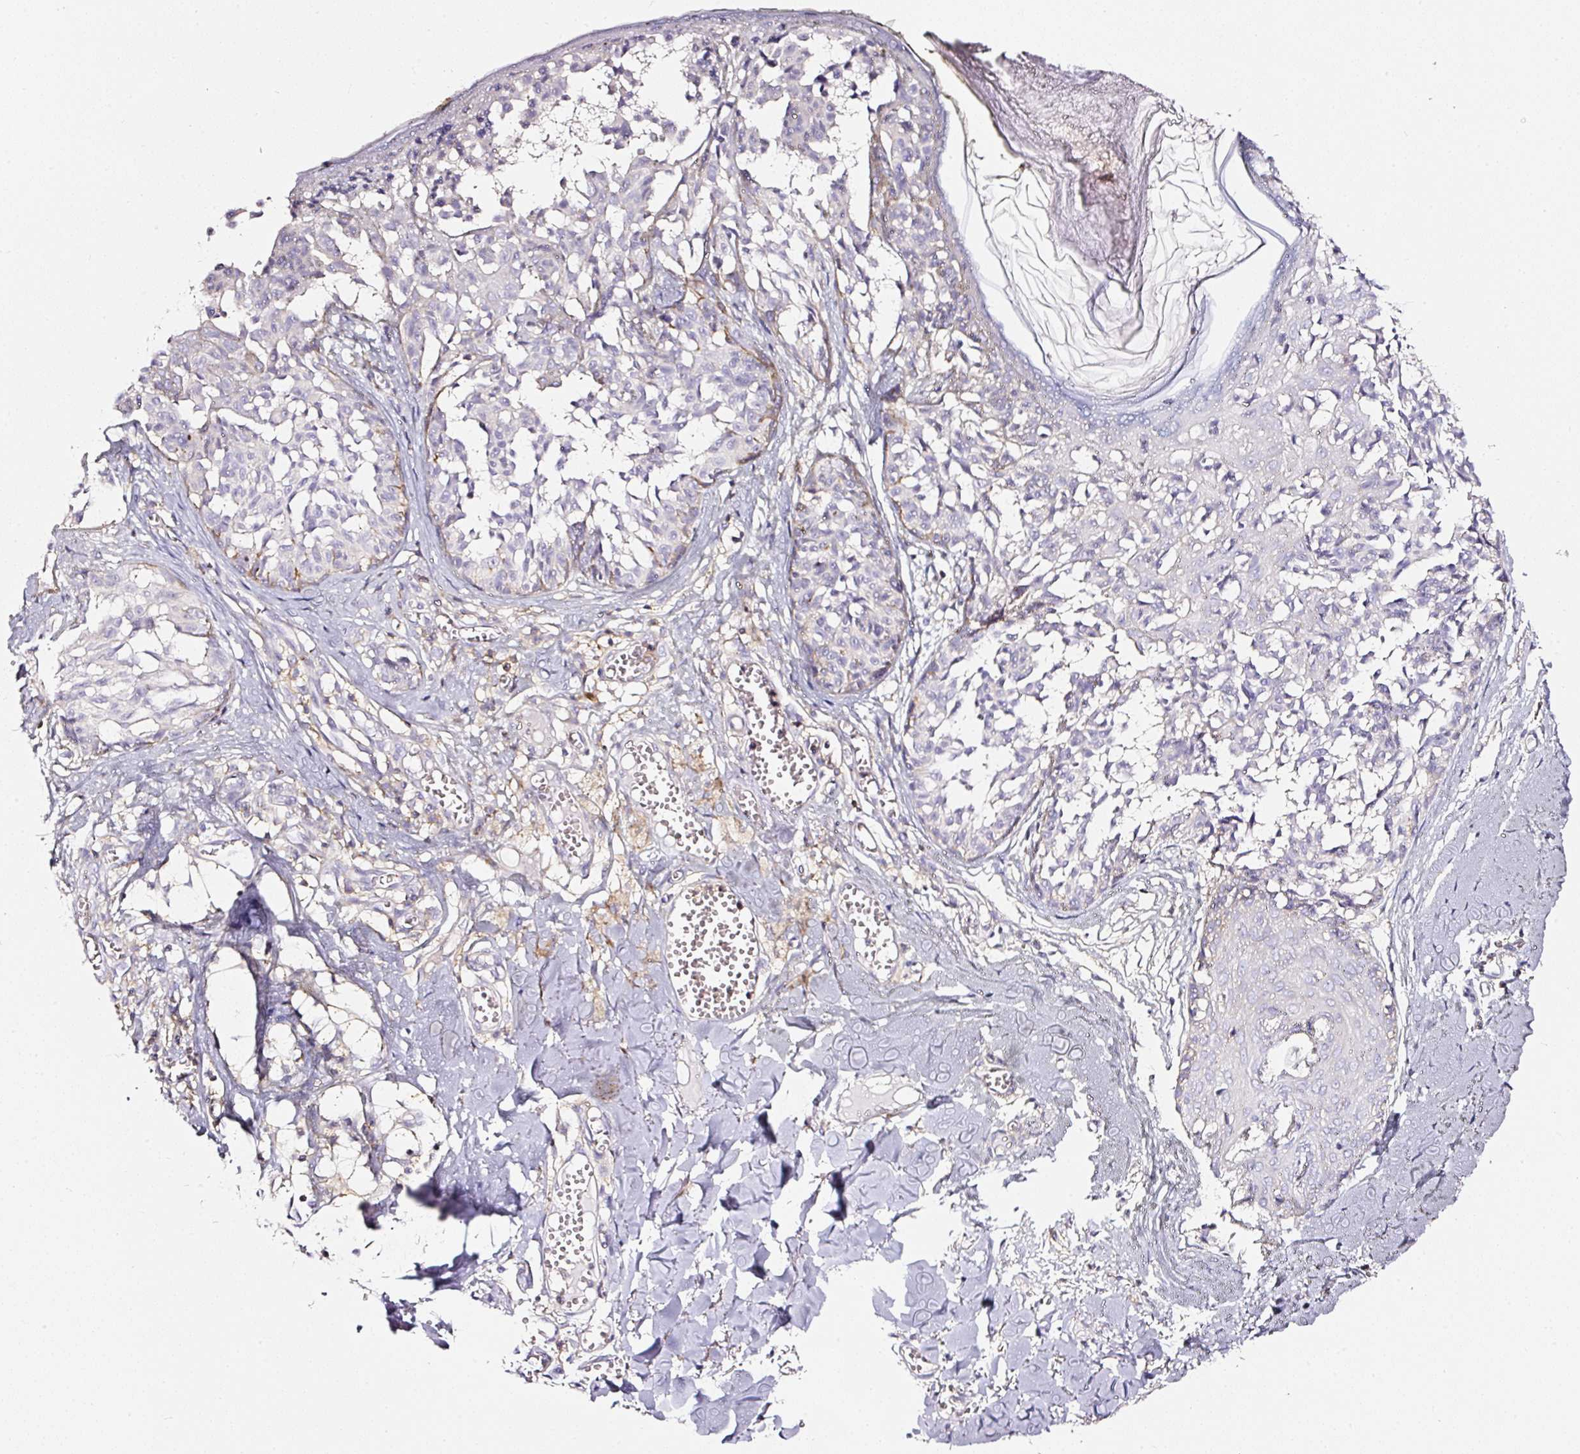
{"staining": {"intensity": "negative", "quantity": "none", "location": "none"}, "tissue": "melanoma", "cell_type": "Tumor cells", "image_type": "cancer", "snomed": [{"axis": "morphology", "description": "Malignant melanoma, NOS"}, {"axis": "topography", "description": "Skin"}], "caption": "An image of malignant melanoma stained for a protein exhibits no brown staining in tumor cells. The staining is performed using DAB (3,3'-diaminobenzidine) brown chromogen with nuclei counter-stained in using hematoxylin.", "gene": "CD47", "patient": {"sex": "female", "age": 43}}